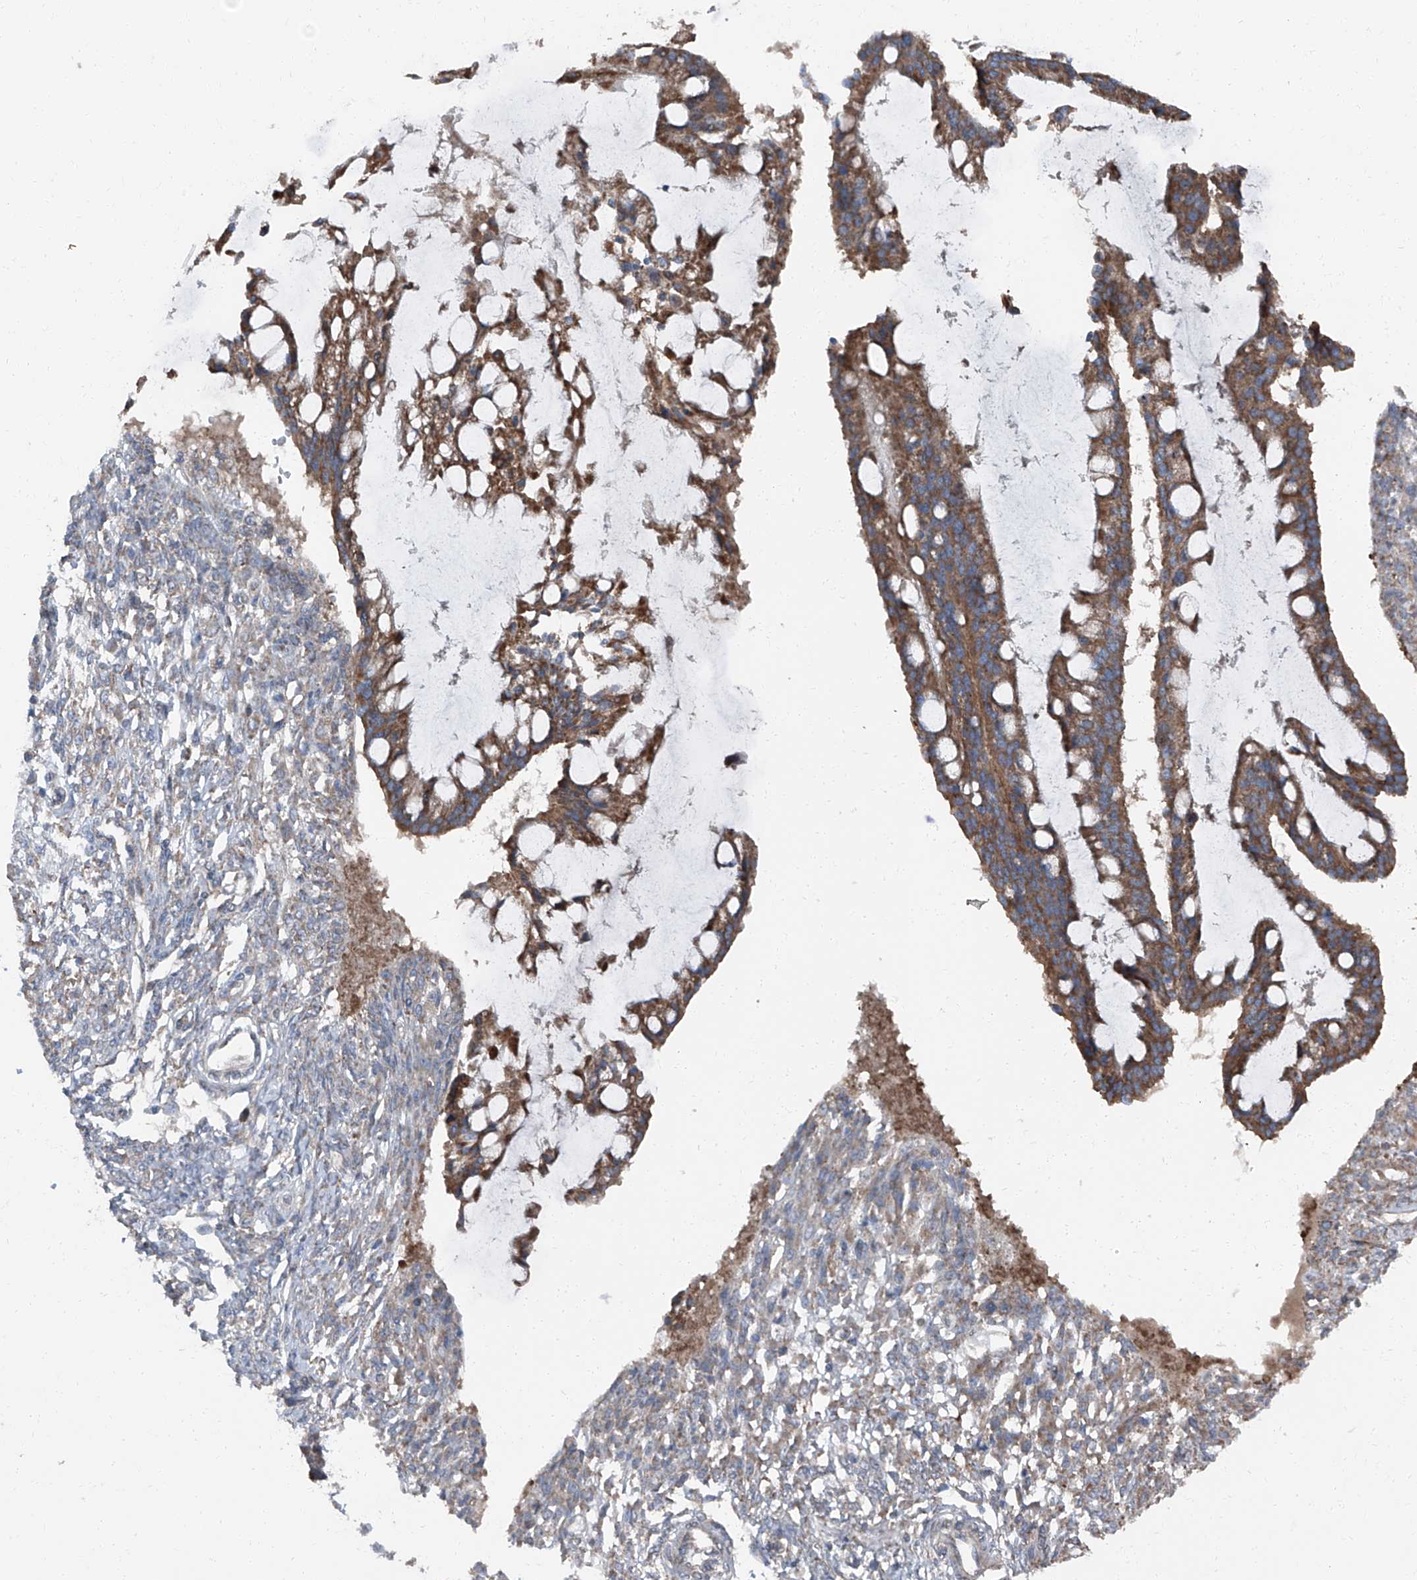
{"staining": {"intensity": "moderate", "quantity": ">75%", "location": "cytoplasmic/membranous"}, "tissue": "ovarian cancer", "cell_type": "Tumor cells", "image_type": "cancer", "snomed": [{"axis": "morphology", "description": "Cystadenocarcinoma, mucinous, NOS"}, {"axis": "topography", "description": "Ovary"}], "caption": "Ovarian cancer stained for a protein shows moderate cytoplasmic/membranous positivity in tumor cells. (brown staining indicates protein expression, while blue staining denotes nuclei).", "gene": "LIMK1", "patient": {"sex": "female", "age": 73}}